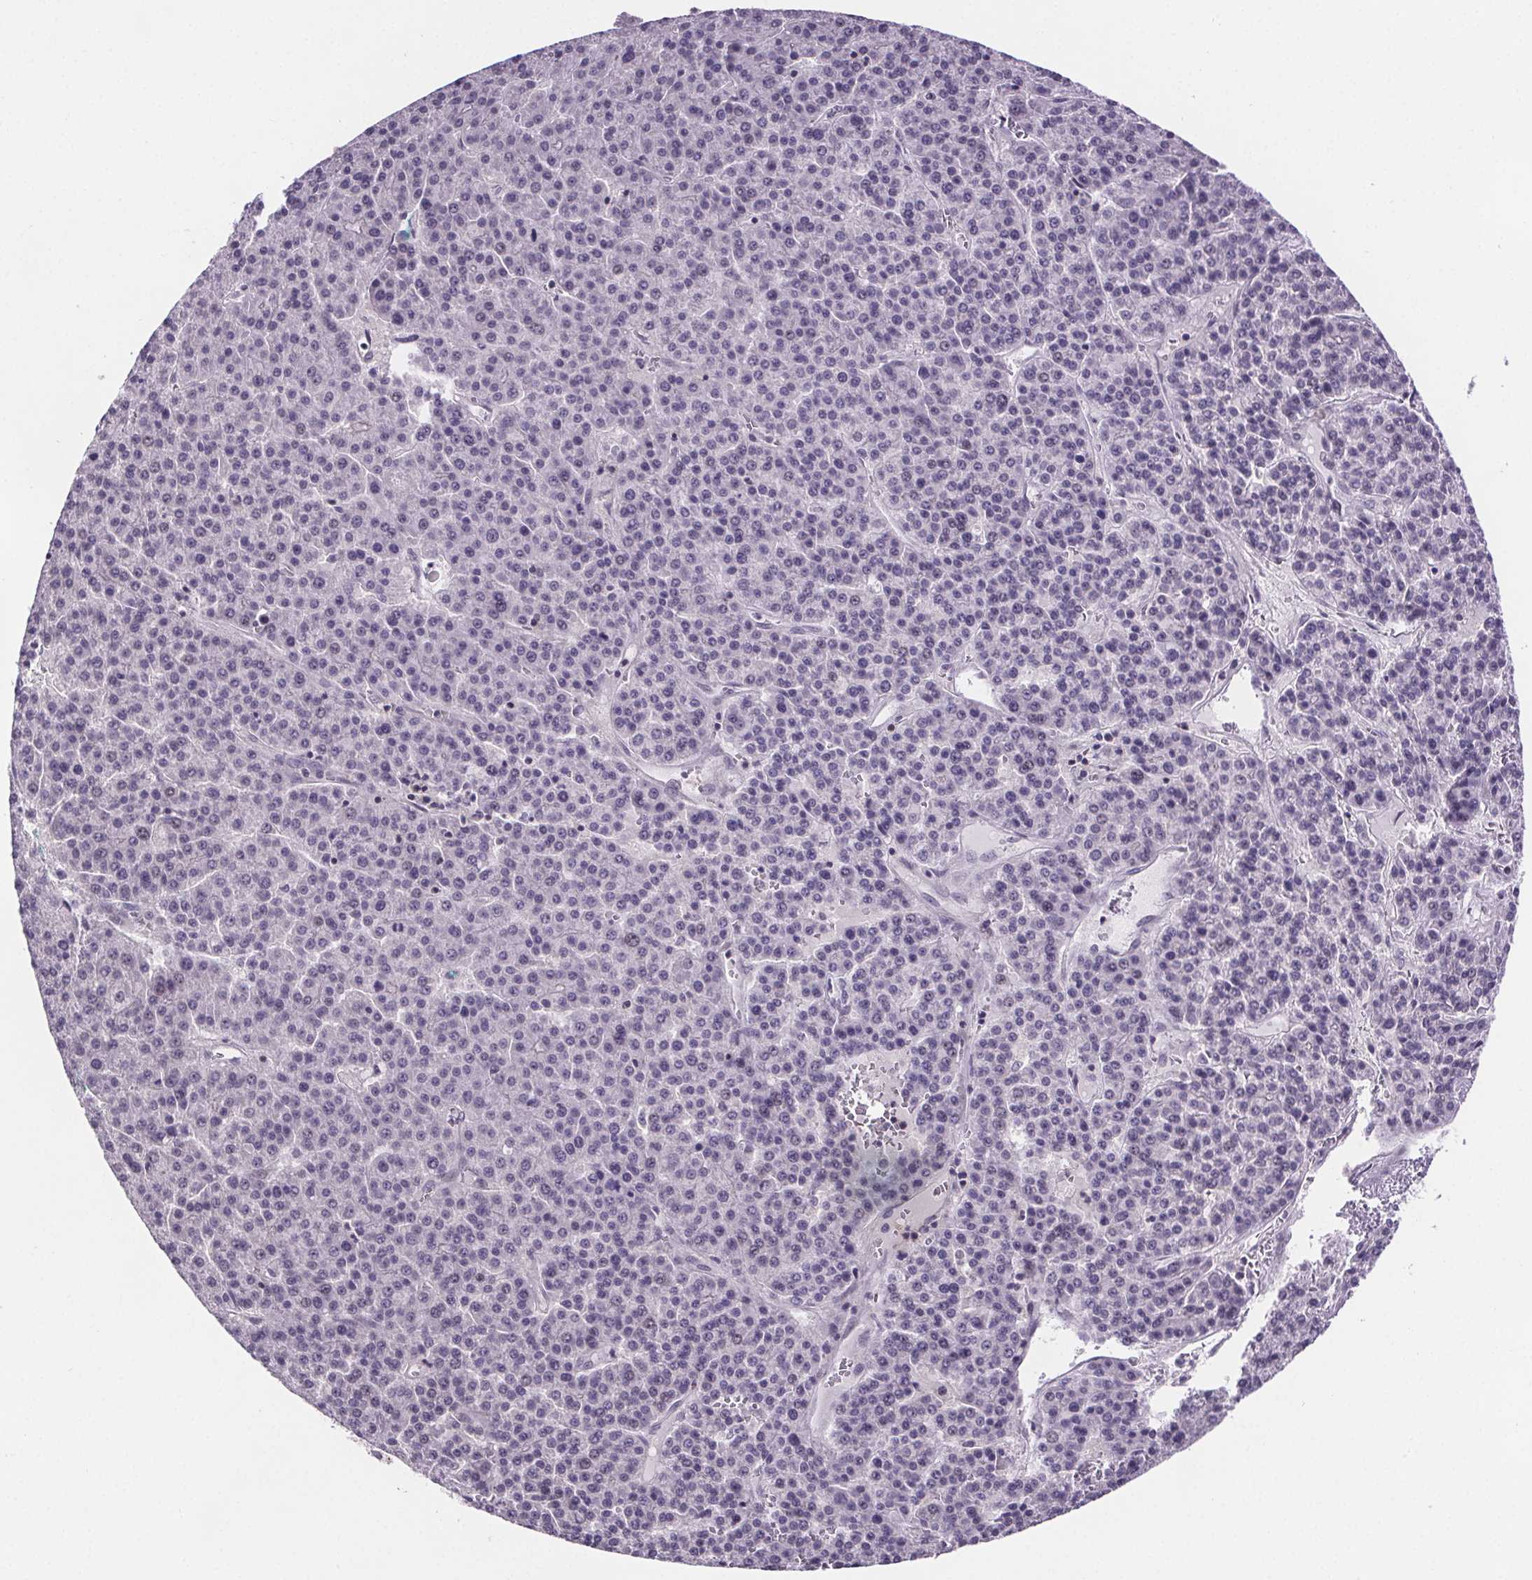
{"staining": {"intensity": "negative", "quantity": "none", "location": "none"}, "tissue": "liver cancer", "cell_type": "Tumor cells", "image_type": "cancer", "snomed": [{"axis": "morphology", "description": "Carcinoma, Hepatocellular, NOS"}, {"axis": "topography", "description": "Liver"}], "caption": "Immunohistochemistry (IHC) micrograph of liver hepatocellular carcinoma stained for a protein (brown), which demonstrates no staining in tumor cells. (DAB (3,3'-diaminobenzidine) IHC with hematoxylin counter stain).", "gene": "TTC12", "patient": {"sex": "female", "age": 58}}